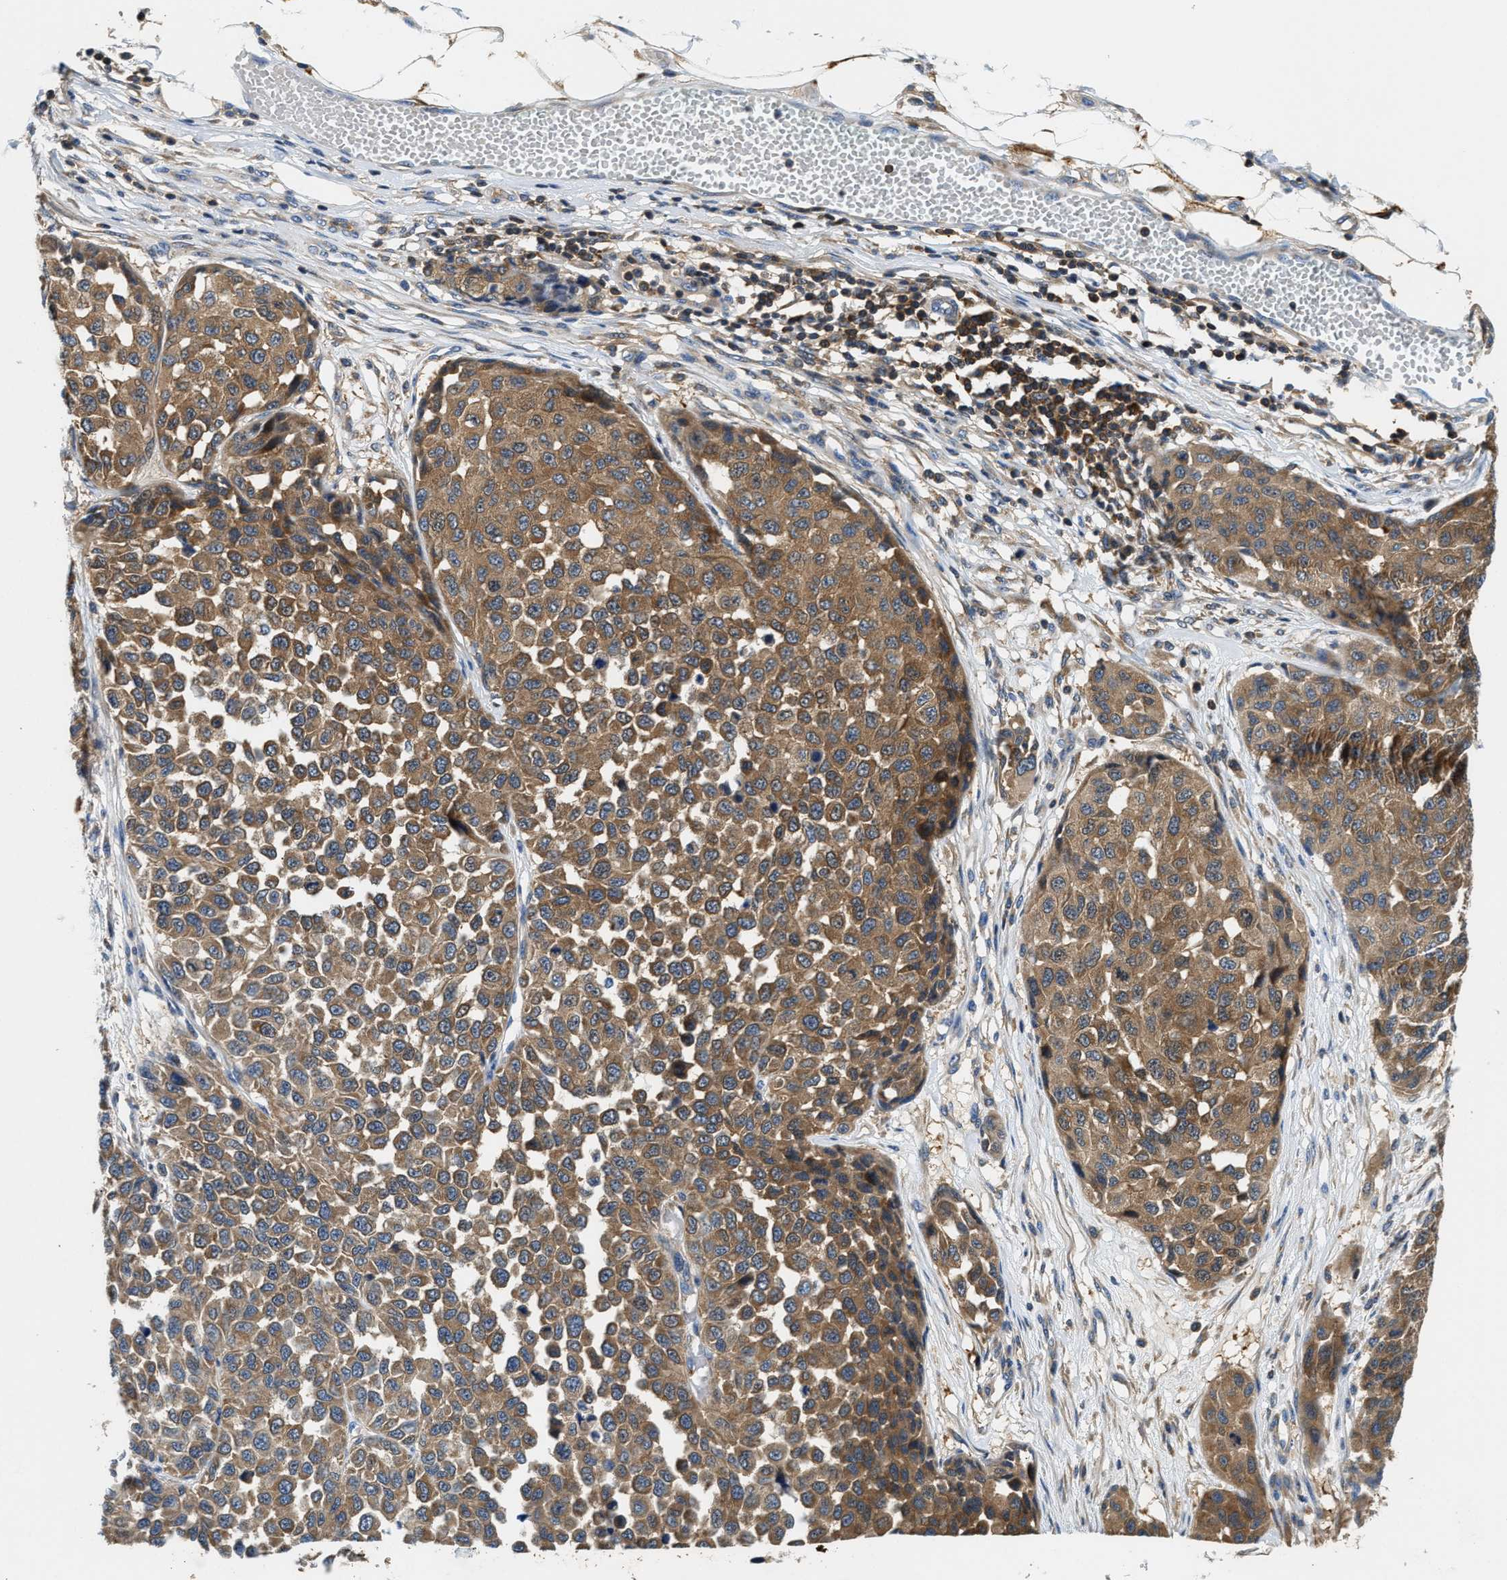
{"staining": {"intensity": "moderate", "quantity": ">75%", "location": "cytoplasmic/membranous"}, "tissue": "melanoma", "cell_type": "Tumor cells", "image_type": "cancer", "snomed": [{"axis": "morphology", "description": "Normal tissue, NOS"}, {"axis": "morphology", "description": "Malignant melanoma, NOS"}, {"axis": "topography", "description": "Skin"}], "caption": "A high-resolution image shows immunohistochemistry (IHC) staining of melanoma, which exhibits moderate cytoplasmic/membranous staining in about >75% of tumor cells.", "gene": "CCM2", "patient": {"sex": "male", "age": 62}}